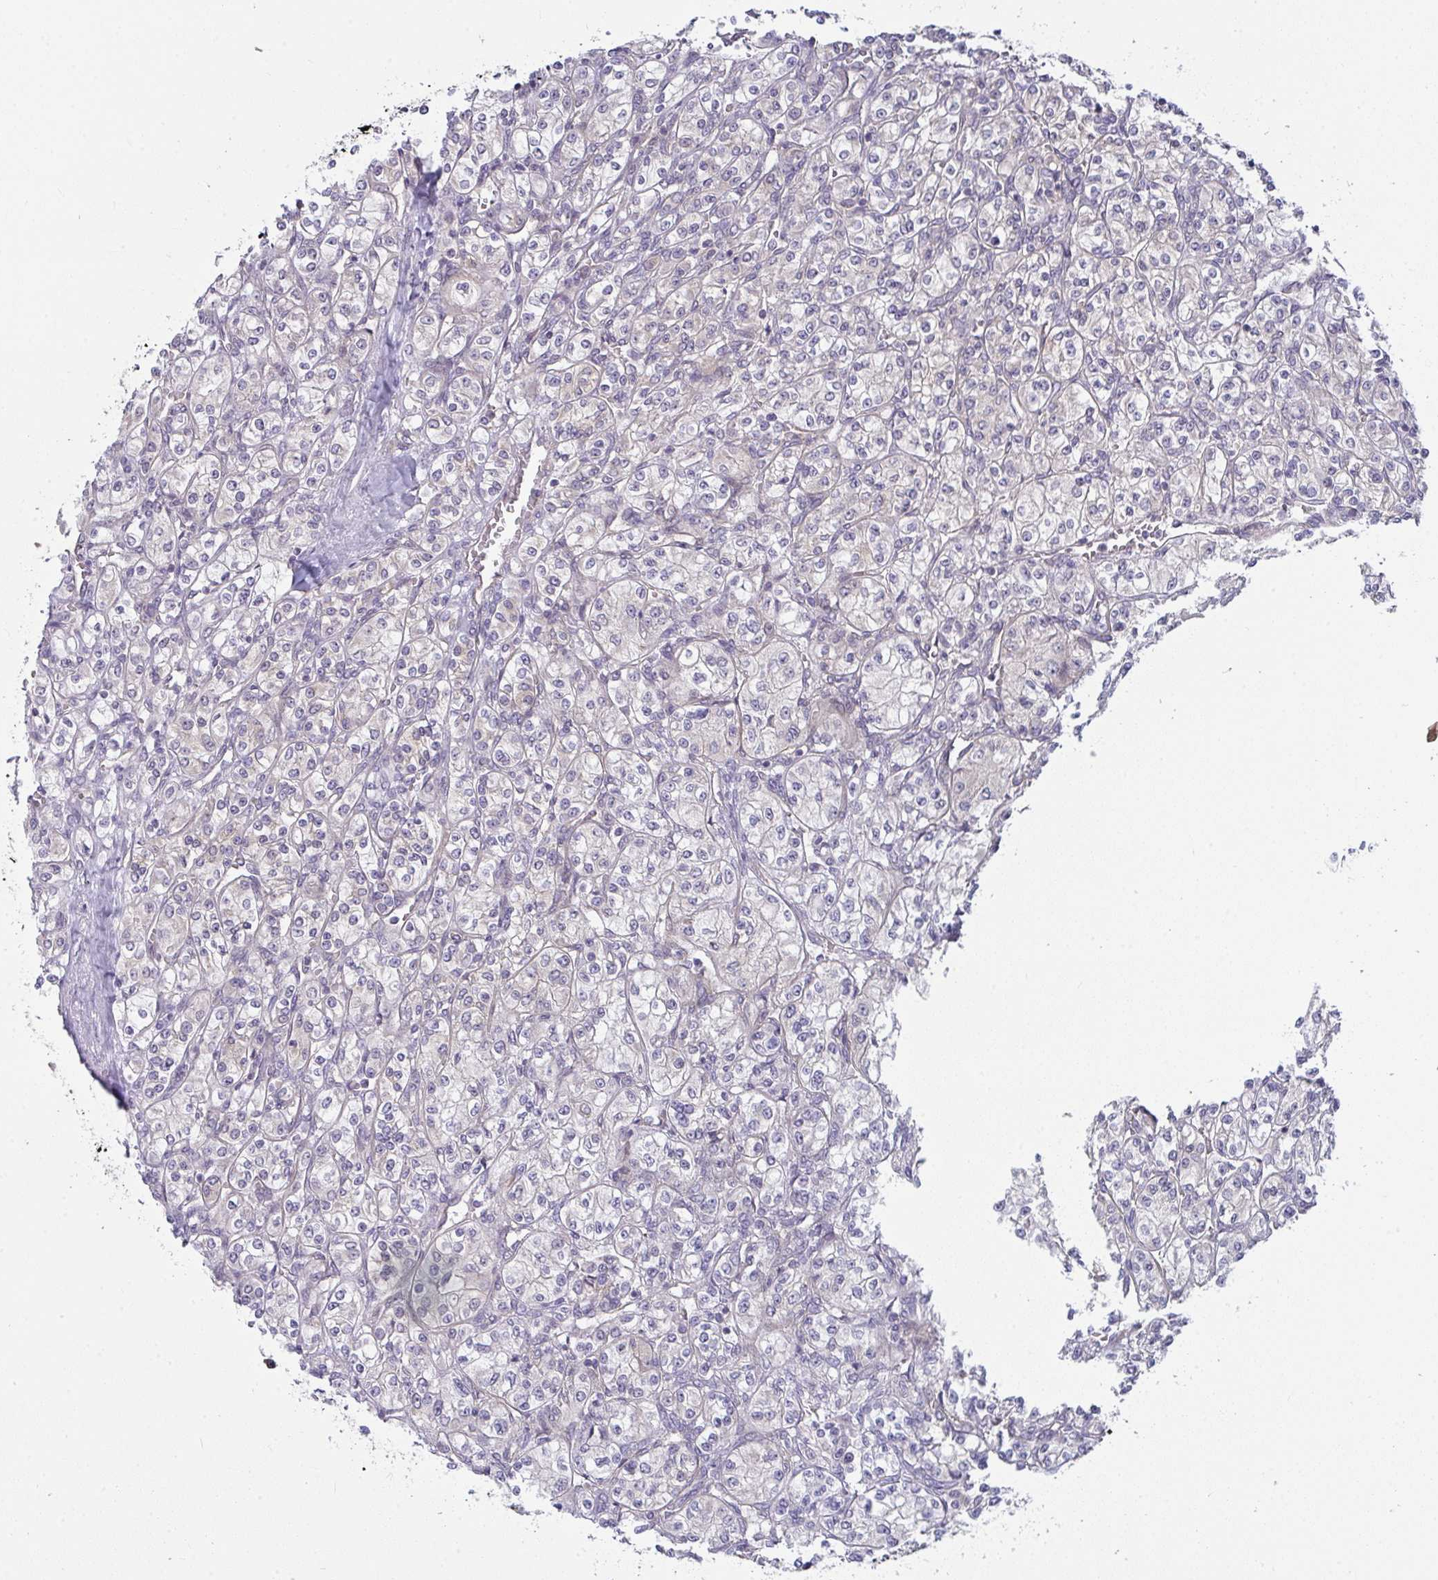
{"staining": {"intensity": "negative", "quantity": "none", "location": "none"}, "tissue": "renal cancer", "cell_type": "Tumor cells", "image_type": "cancer", "snomed": [{"axis": "morphology", "description": "Adenocarcinoma, NOS"}, {"axis": "topography", "description": "Kidney"}], "caption": "IHC image of renal cancer (adenocarcinoma) stained for a protein (brown), which shows no staining in tumor cells.", "gene": "CASP9", "patient": {"sex": "male", "age": 77}}